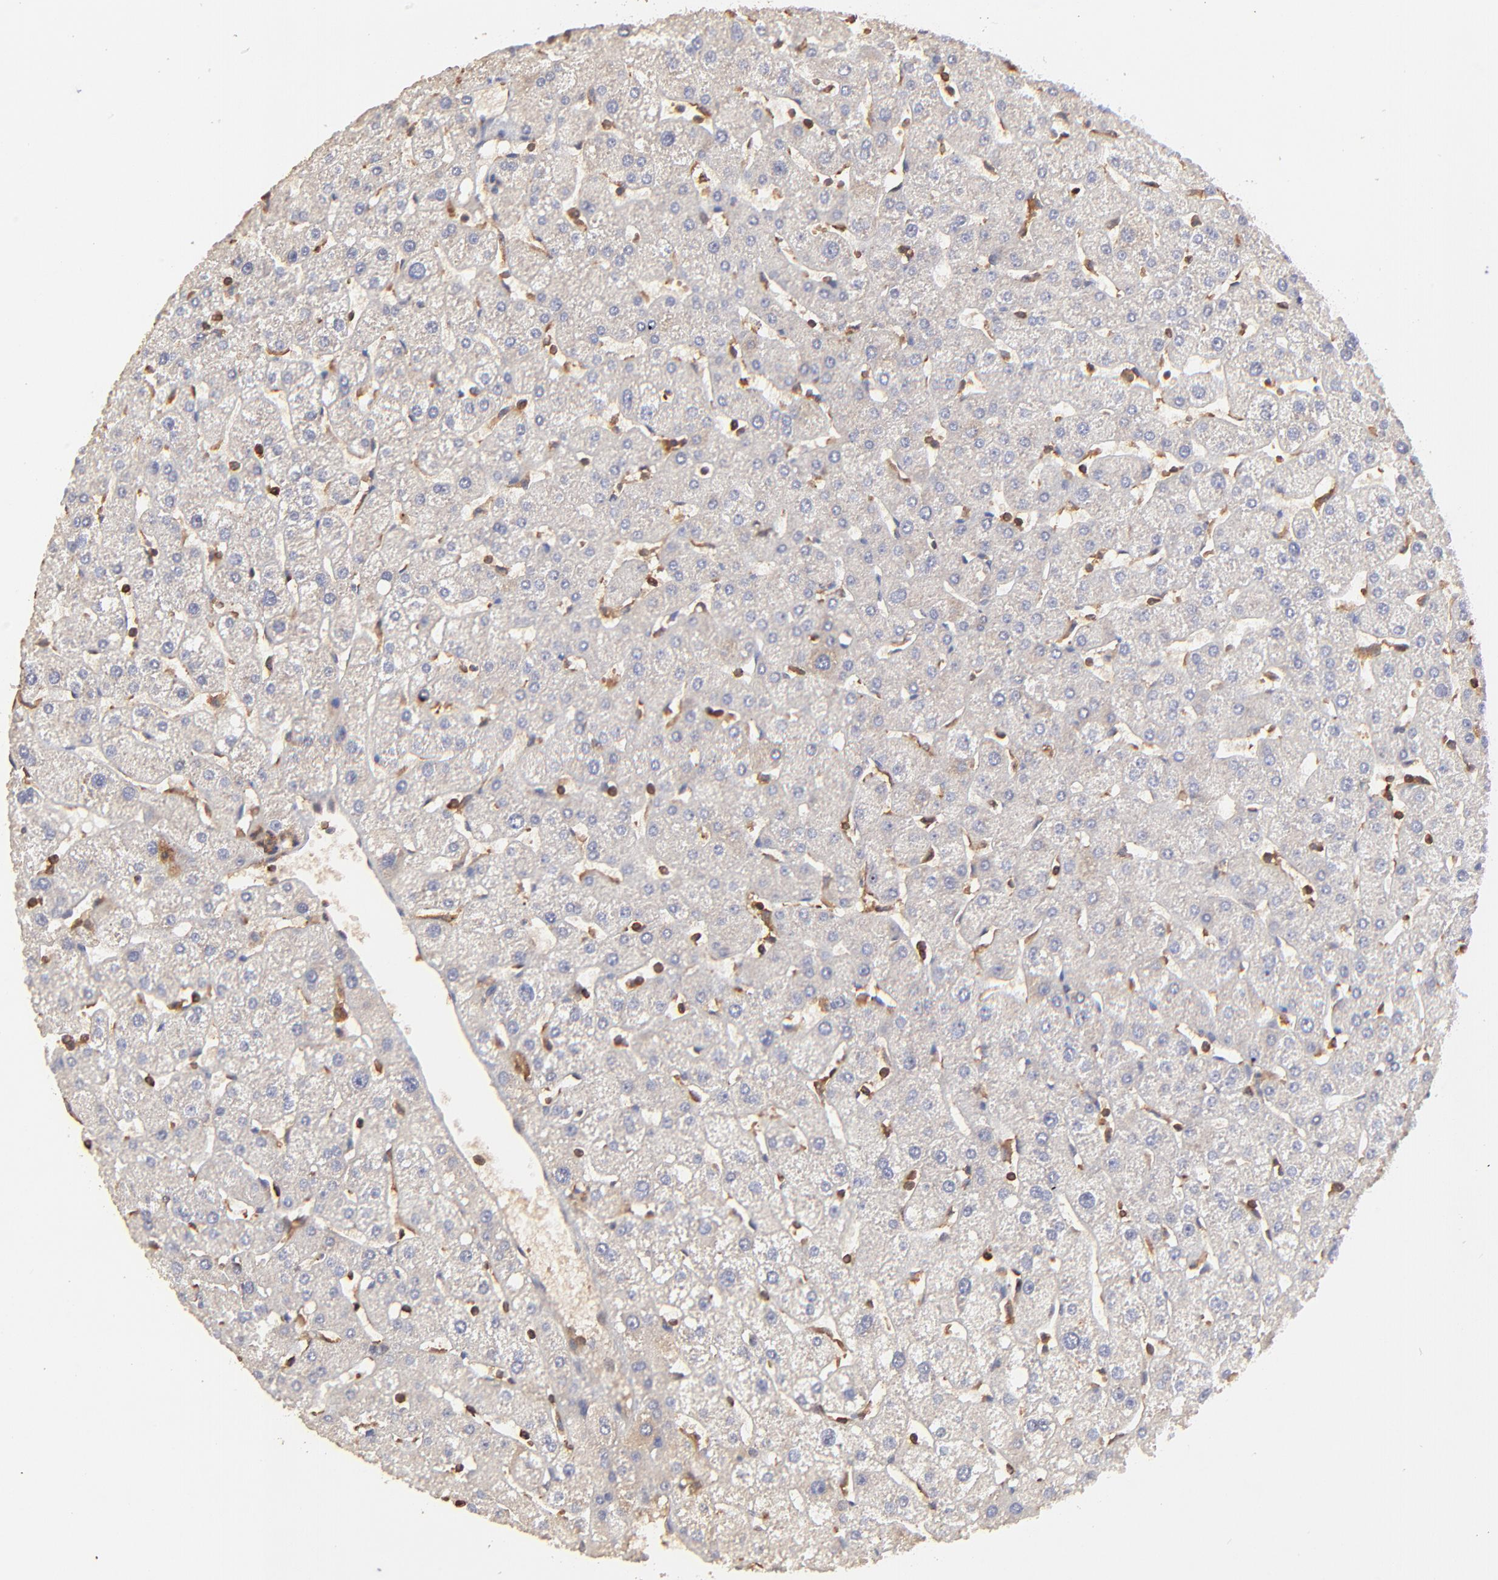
{"staining": {"intensity": "weak", "quantity": ">75%", "location": "cytoplasmic/membranous"}, "tissue": "liver", "cell_type": "Cholangiocytes", "image_type": "normal", "snomed": [{"axis": "morphology", "description": "Normal tissue, NOS"}, {"axis": "topography", "description": "Liver"}], "caption": "A brown stain shows weak cytoplasmic/membranous positivity of a protein in cholangiocytes of unremarkable human liver. The staining is performed using DAB (3,3'-diaminobenzidine) brown chromogen to label protein expression. The nuclei are counter-stained blue using hematoxylin.", "gene": "STON2", "patient": {"sex": "male", "age": 67}}